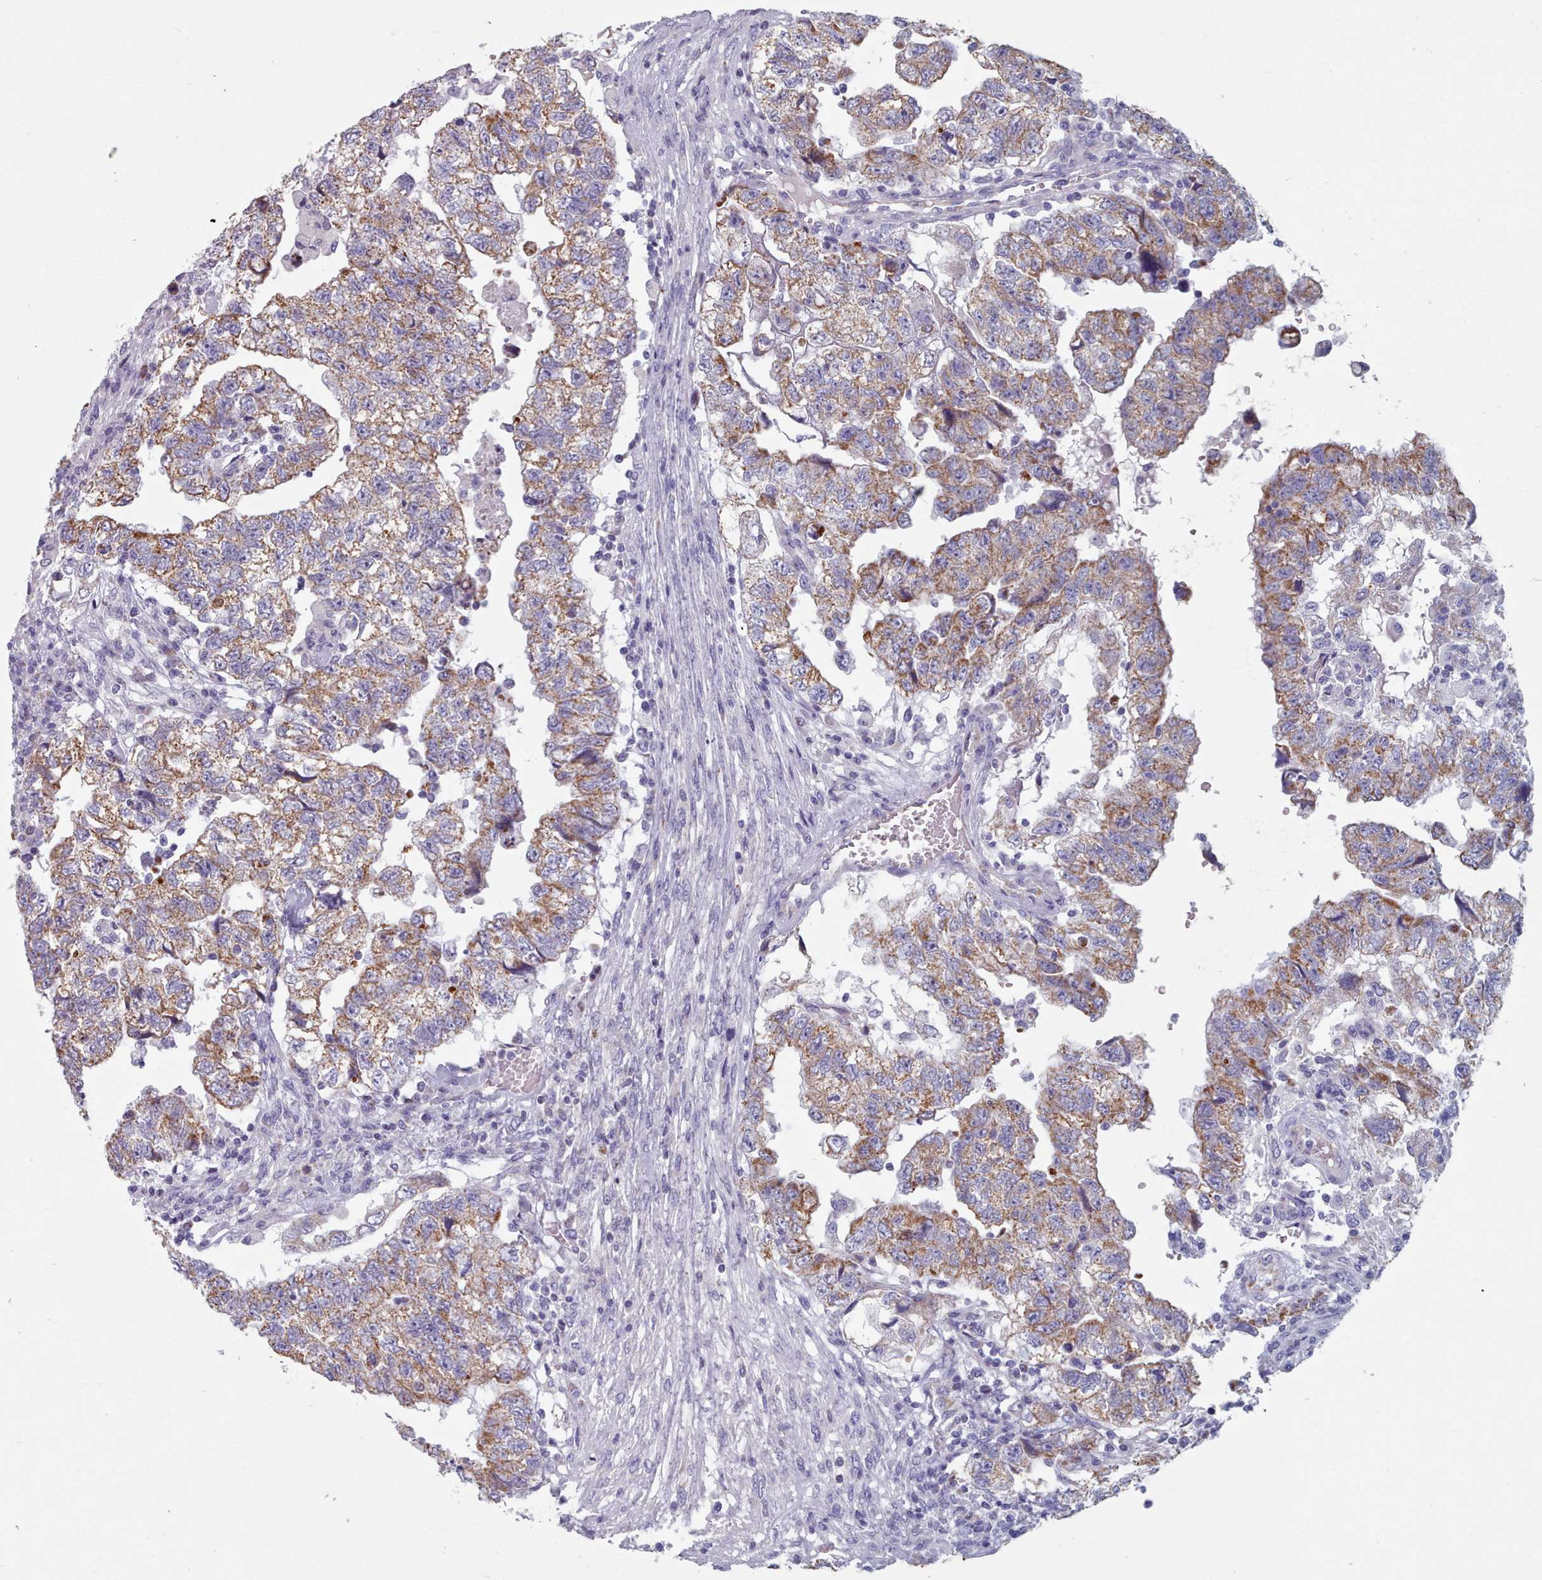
{"staining": {"intensity": "moderate", "quantity": ">75%", "location": "cytoplasmic/membranous"}, "tissue": "testis cancer", "cell_type": "Tumor cells", "image_type": "cancer", "snomed": [{"axis": "morphology", "description": "Carcinoma, Embryonal, NOS"}, {"axis": "topography", "description": "Testis"}], "caption": "Testis cancer stained with immunohistochemistry shows moderate cytoplasmic/membranous staining in approximately >75% of tumor cells. Immunohistochemistry stains the protein in brown and the nuclei are stained blue.", "gene": "HAO1", "patient": {"sex": "male", "age": 36}}